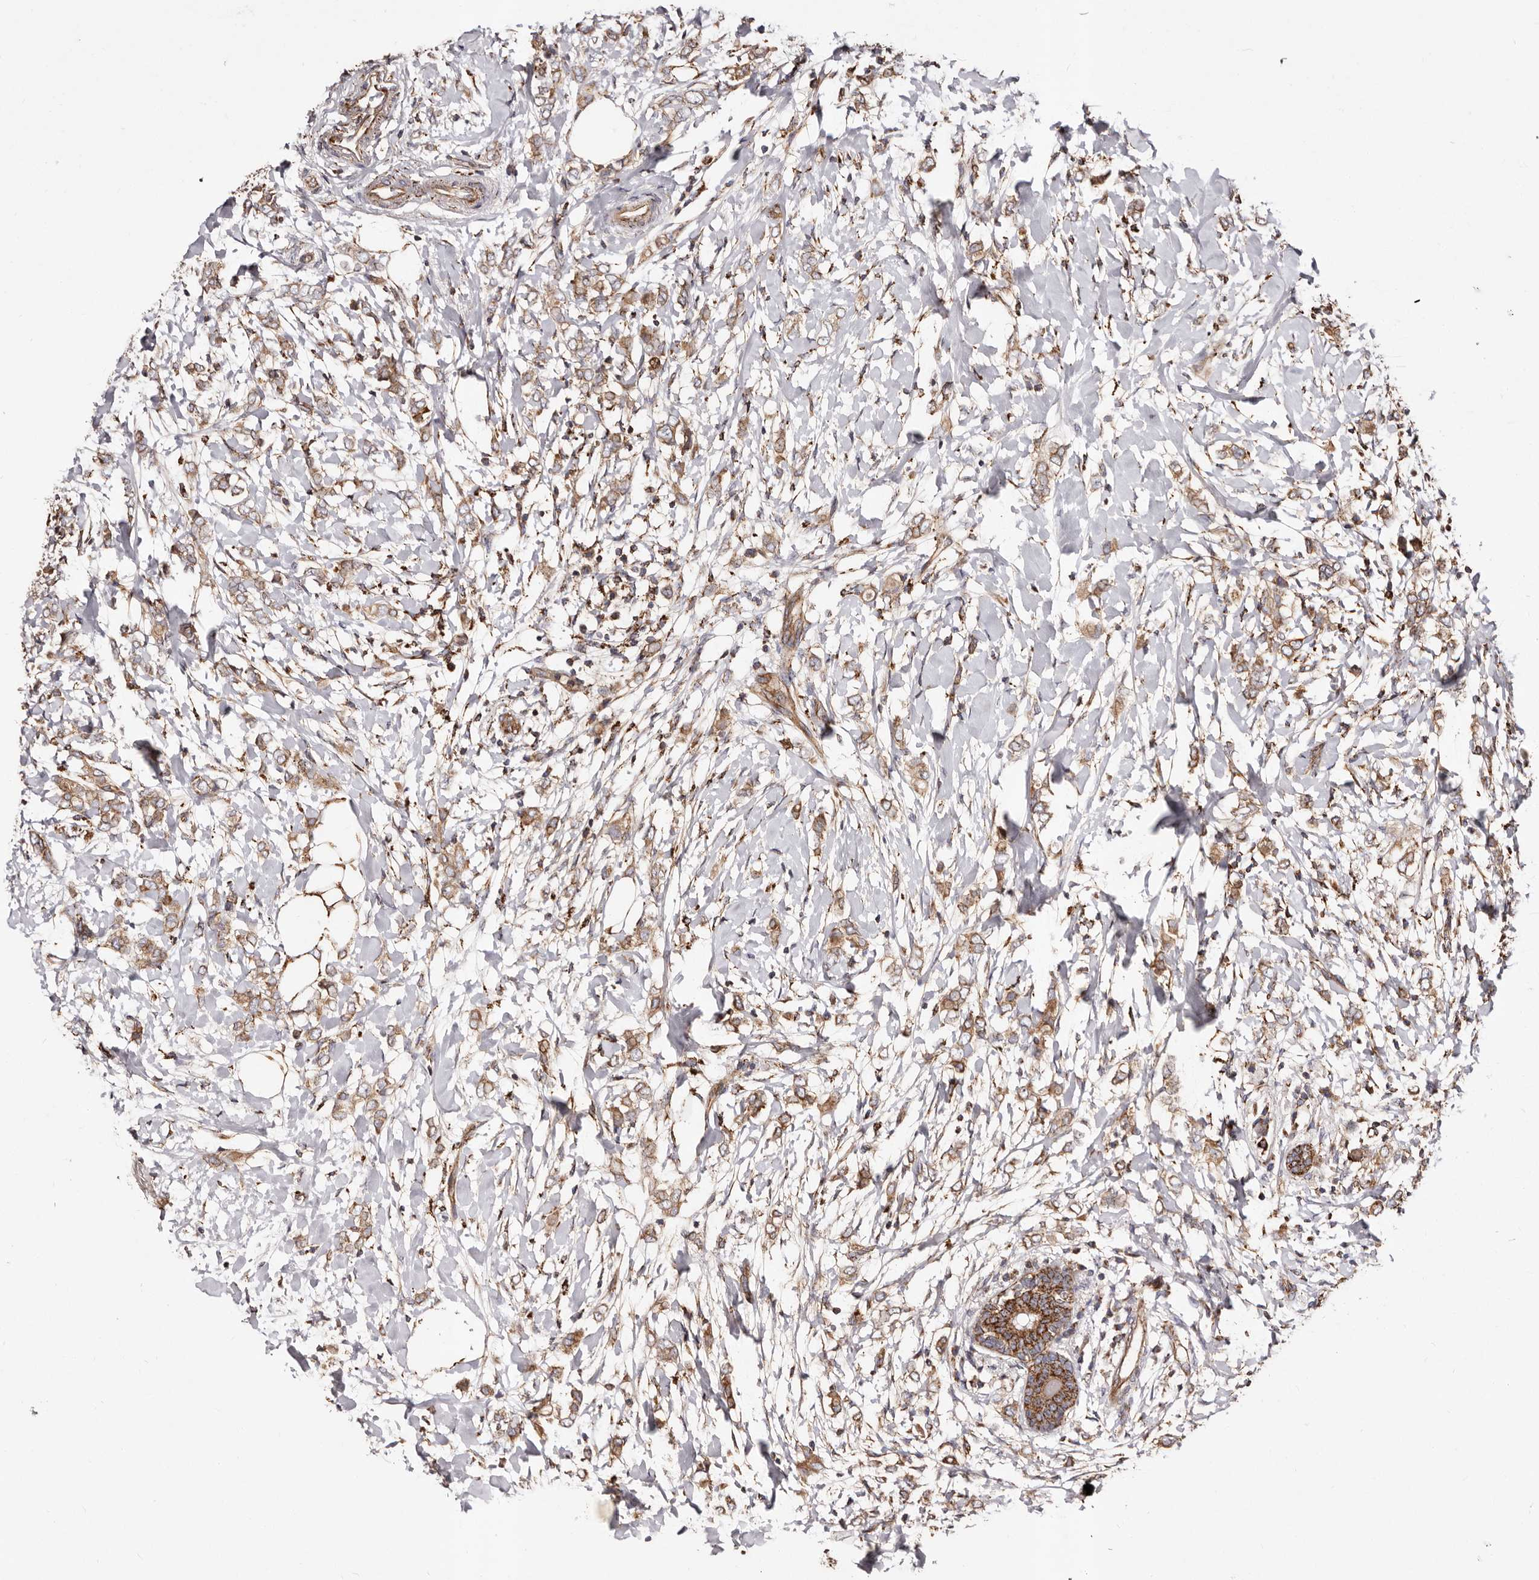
{"staining": {"intensity": "moderate", "quantity": ">75%", "location": "cytoplasmic/membranous"}, "tissue": "breast cancer", "cell_type": "Tumor cells", "image_type": "cancer", "snomed": [{"axis": "morphology", "description": "Normal tissue, NOS"}, {"axis": "morphology", "description": "Lobular carcinoma"}, {"axis": "topography", "description": "Breast"}], "caption": "Immunohistochemical staining of breast lobular carcinoma demonstrates medium levels of moderate cytoplasmic/membranous positivity in about >75% of tumor cells.", "gene": "LUZP1", "patient": {"sex": "female", "age": 47}}